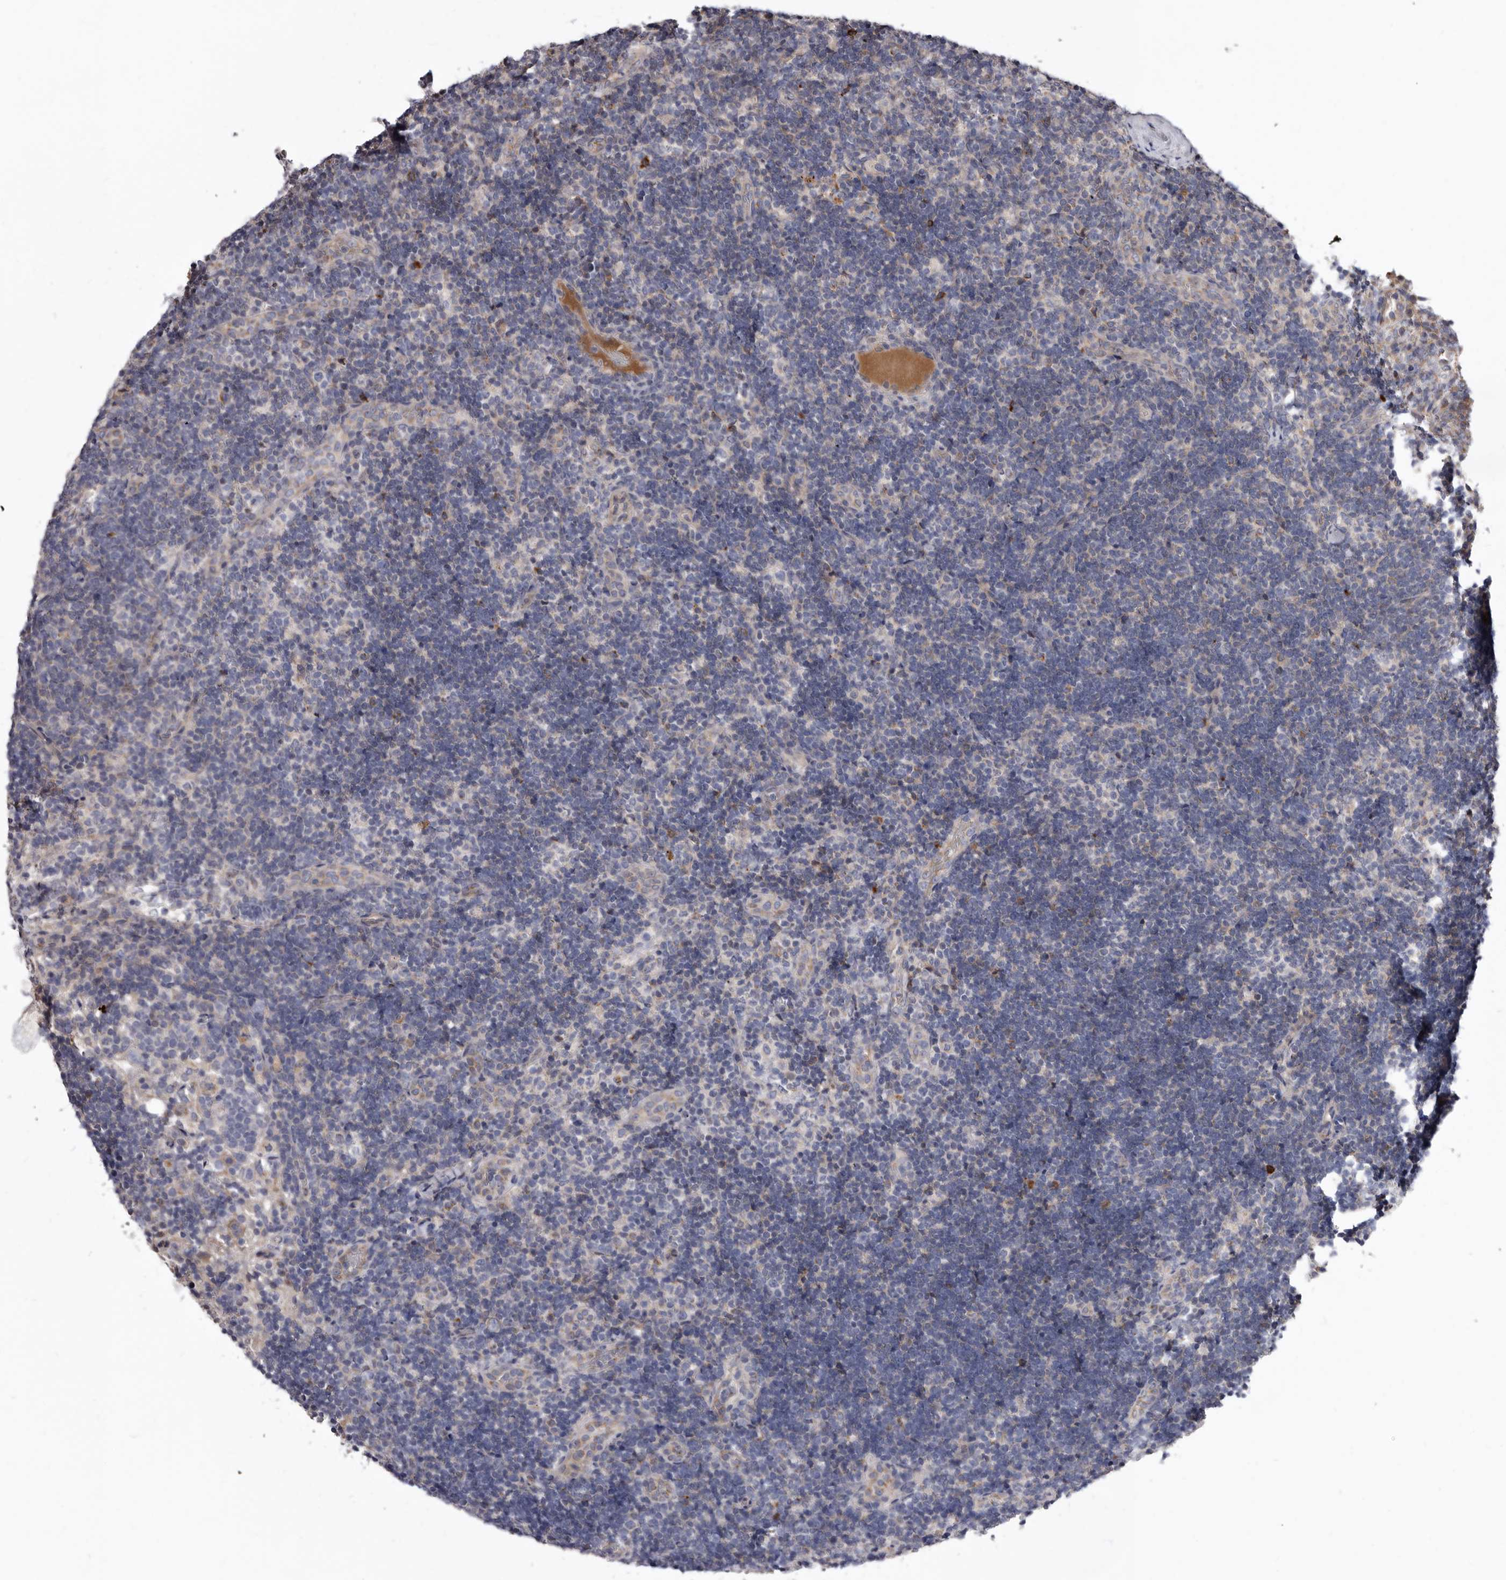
{"staining": {"intensity": "negative", "quantity": "none", "location": "none"}, "tissue": "lymph node", "cell_type": "Germinal center cells", "image_type": "normal", "snomed": [{"axis": "morphology", "description": "Normal tissue, NOS"}, {"axis": "topography", "description": "Lymph node"}], "caption": "Protein analysis of normal lymph node shows no significant expression in germinal center cells.", "gene": "ASIC5", "patient": {"sex": "female", "age": 22}}